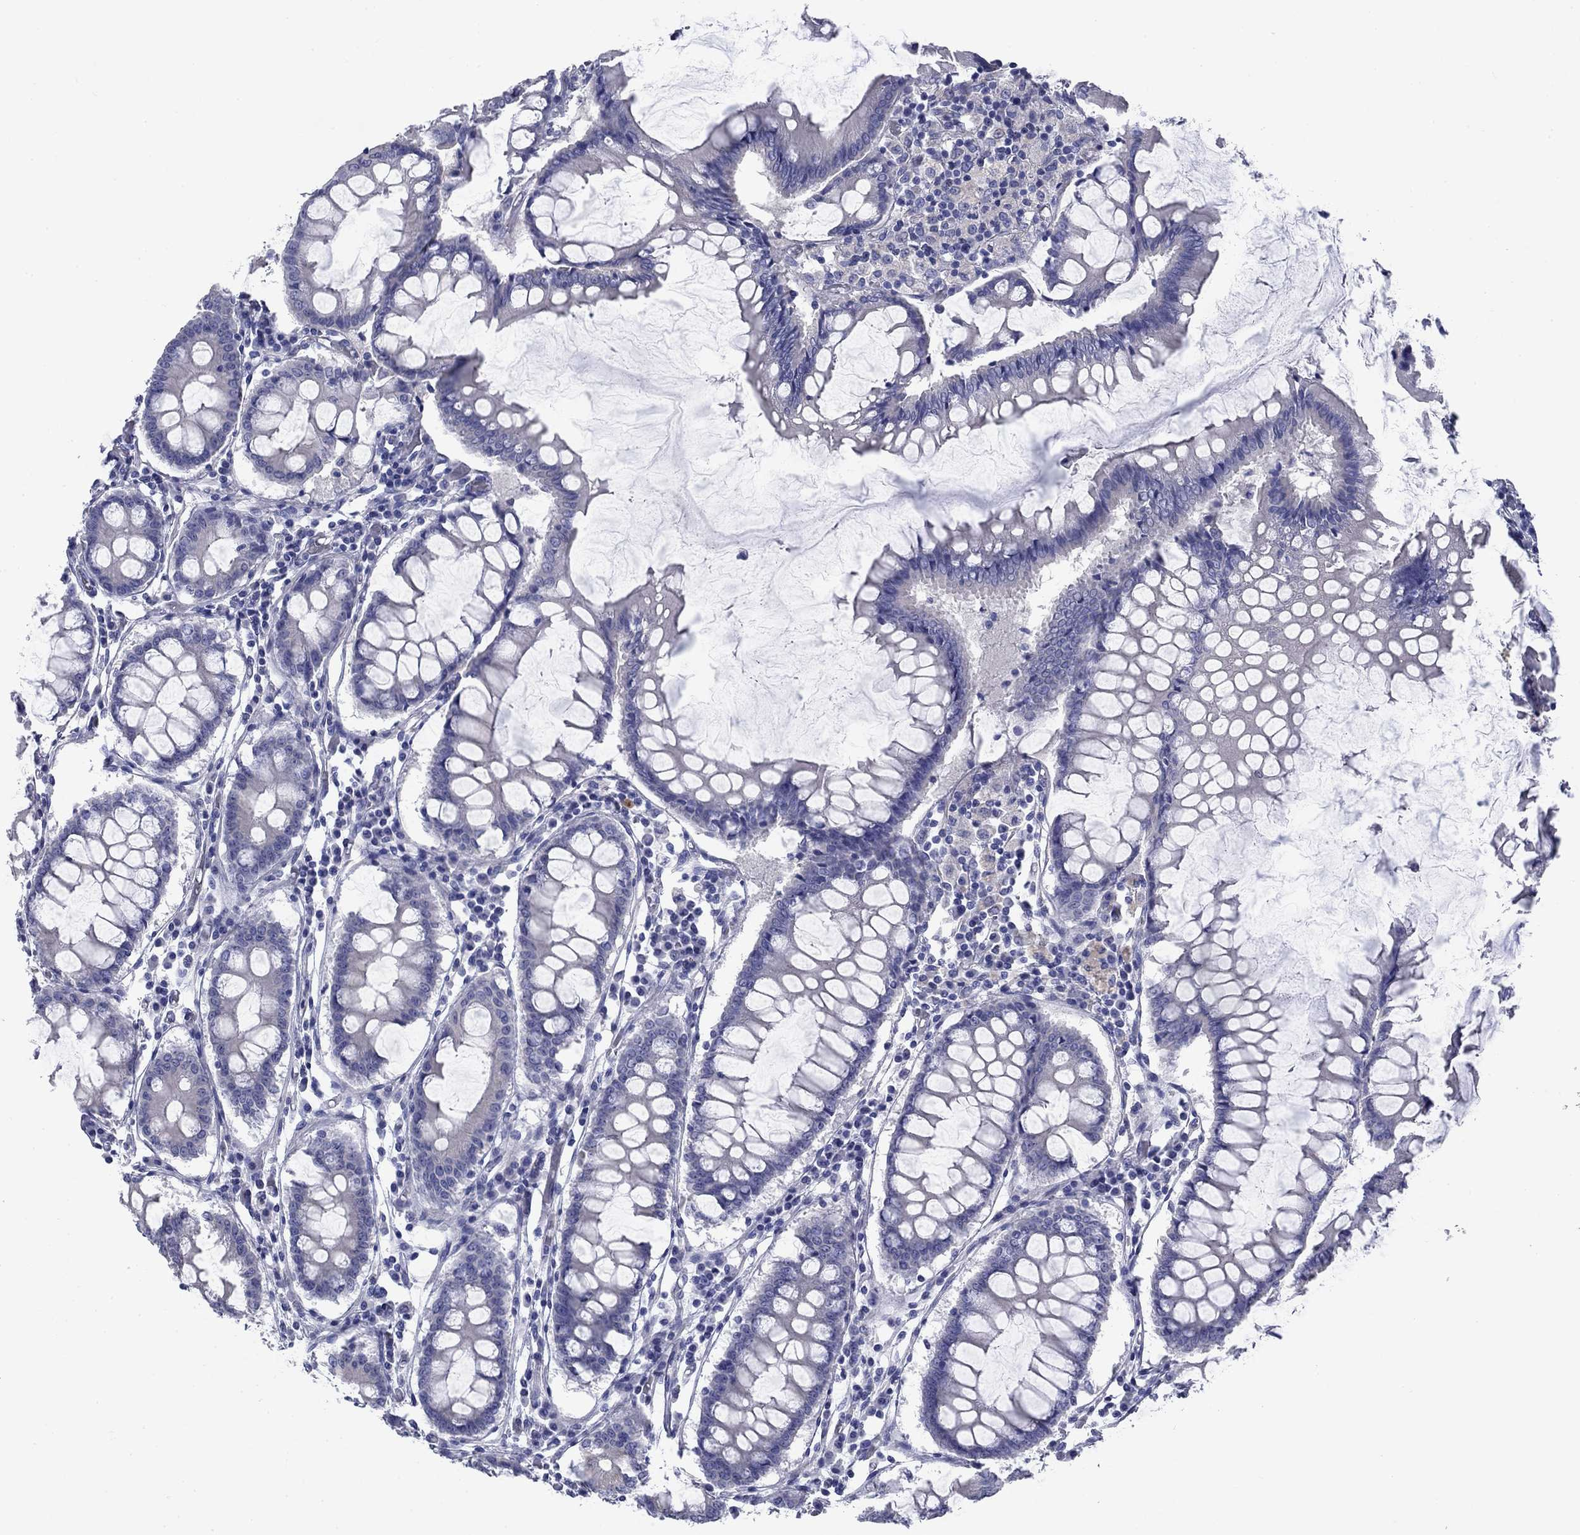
{"staining": {"intensity": "negative", "quantity": "none", "location": "none"}, "tissue": "colorectal cancer", "cell_type": "Tumor cells", "image_type": "cancer", "snomed": [{"axis": "morphology", "description": "Adenocarcinoma, NOS"}, {"axis": "topography", "description": "Colon"}], "caption": "Micrograph shows no significant protein staining in tumor cells of adenocarcinoma (colorectal).", "gene": "PRKCG", "patient": {"sex": "female", "age": 82}}